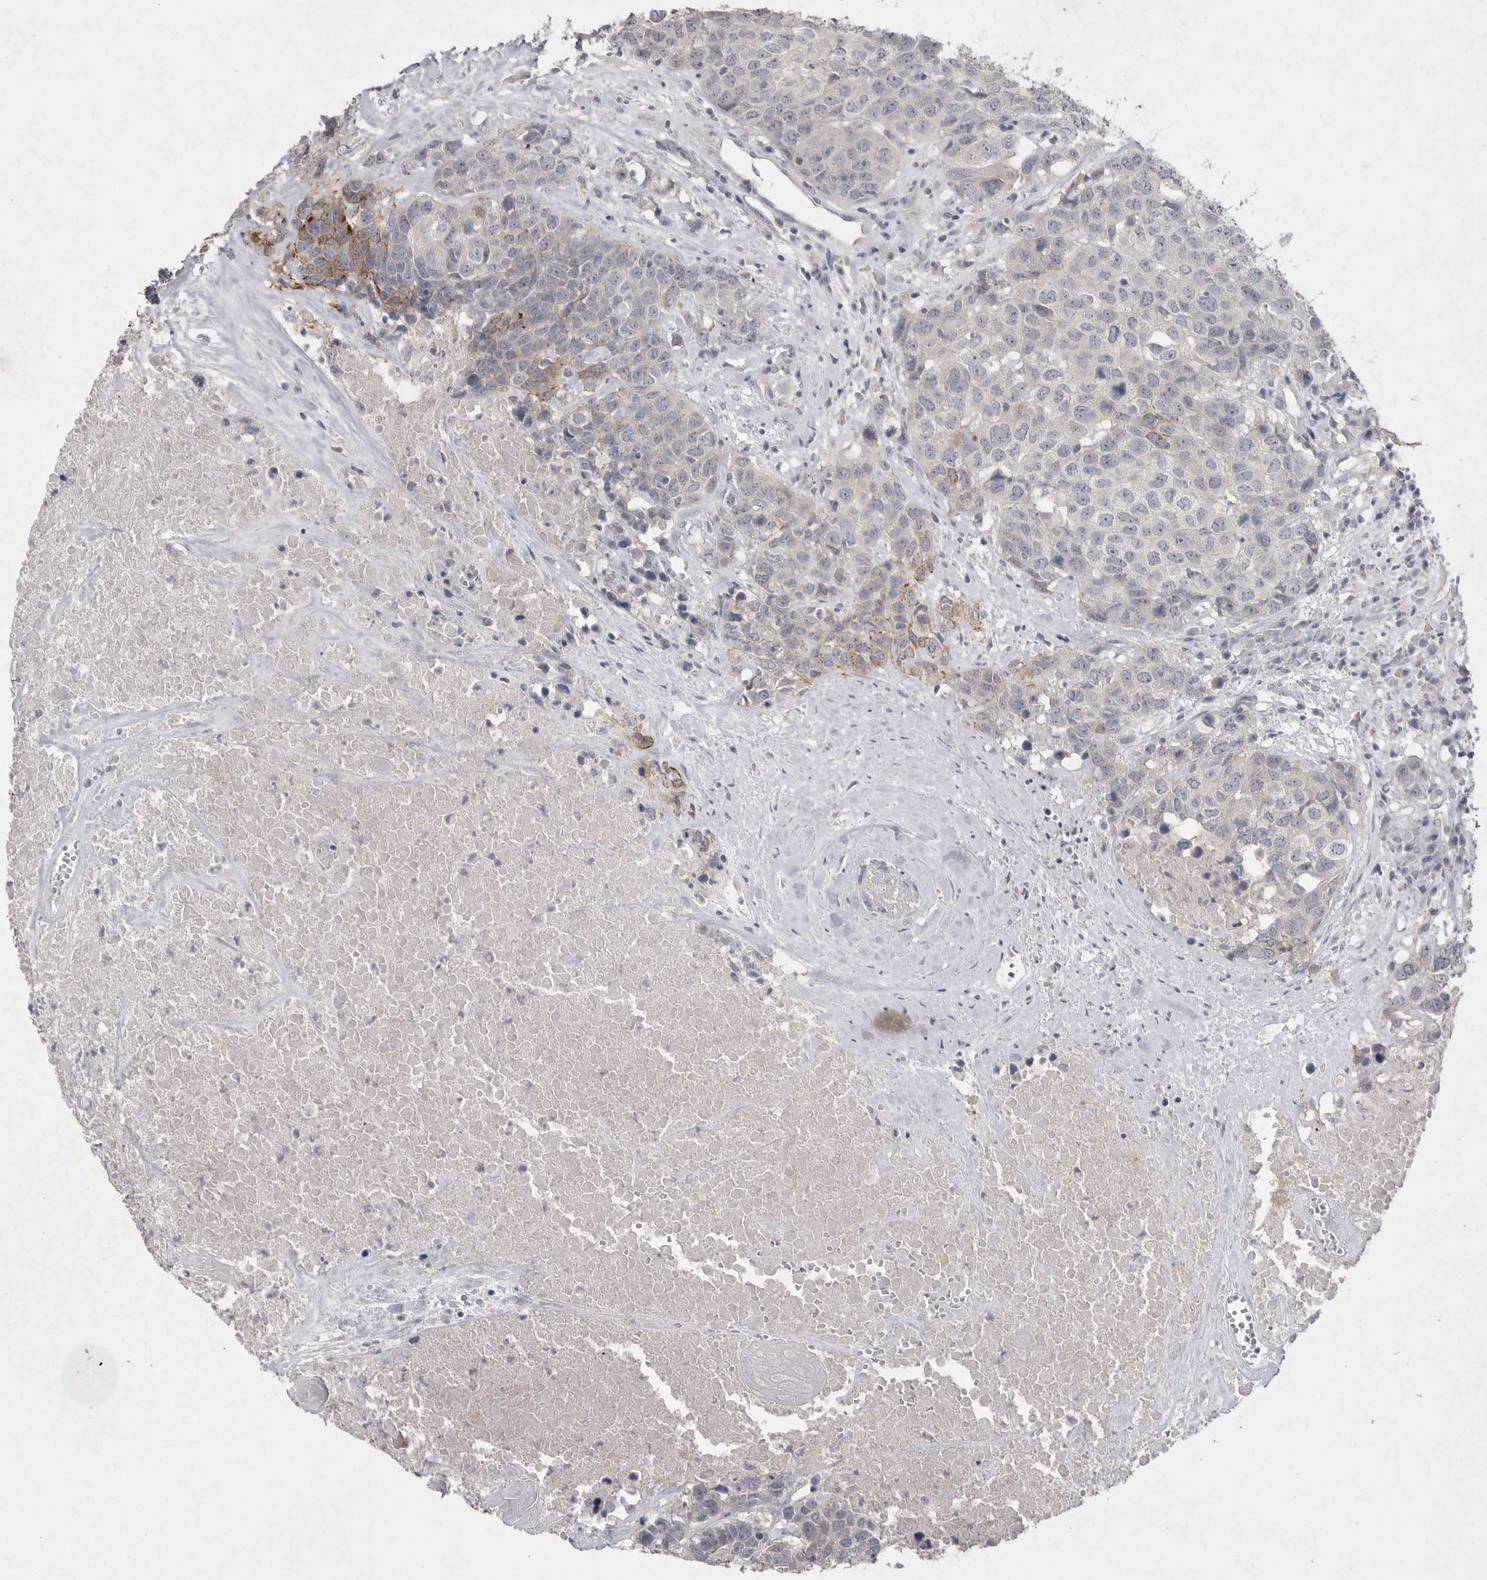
{"staining": {"intensity": "moderate", "quantity": "<25%", "location": "cytoplasmic/membranous"}, "tissue": "head and neck cancer", "cell_type": "Tumor cells", "image_type": "cancer", "snomed": [{"axis": "morphology", "description": "Squamous cell carcinoma, NOS"}, {"axis": "topography", "description": "Head-Neck"}], "caption": "Protein positivity by immunohistochemistry (IHC) shows moderate cytoplasmic/membranous staining in about <25% of tumor cells in head and neck cancer.", "gene": "VANGL2", "patient": {"sex": "male", "age": 66}}